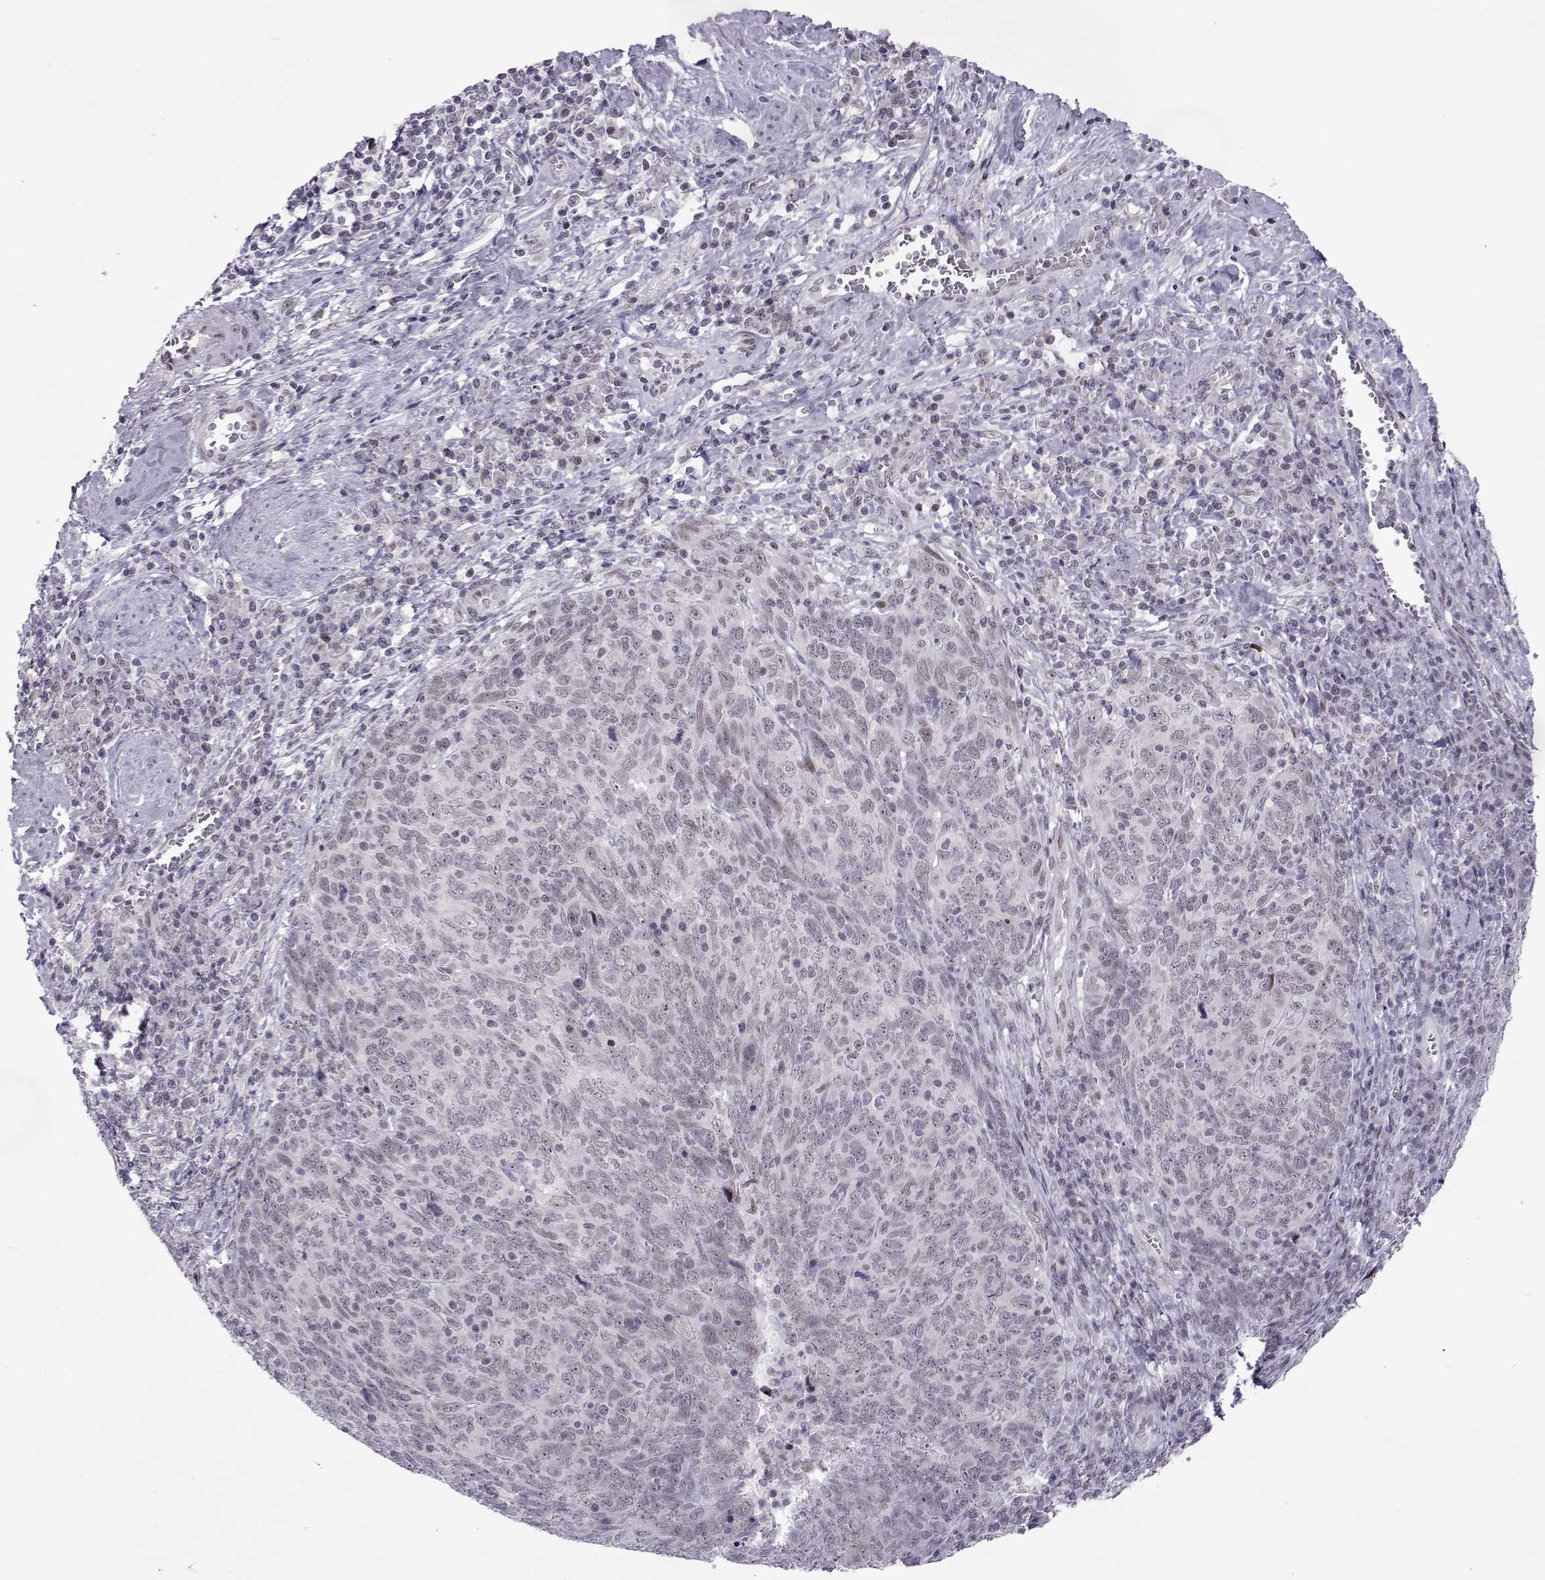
{"staining": {"intensity": "weak", "quantity": "<25%", "location": "nuclear"}, "tissue": "skin cancer", "cell_type": "Tumor cells", "image_type": "cancer", "snomed": [{"axis": "morphology", "description": "Squamous cell carcinoma, NOS"}, {"axis": "topography", "description": "Skin"}, {"axis": "topography", "description": "Anal"}], "caption": "There is no significant staining in tumor cells of skin cancer (squamous cell carcinoma).", "gene": "SIX6", "patient": {"sex": "female", "age": 51}}